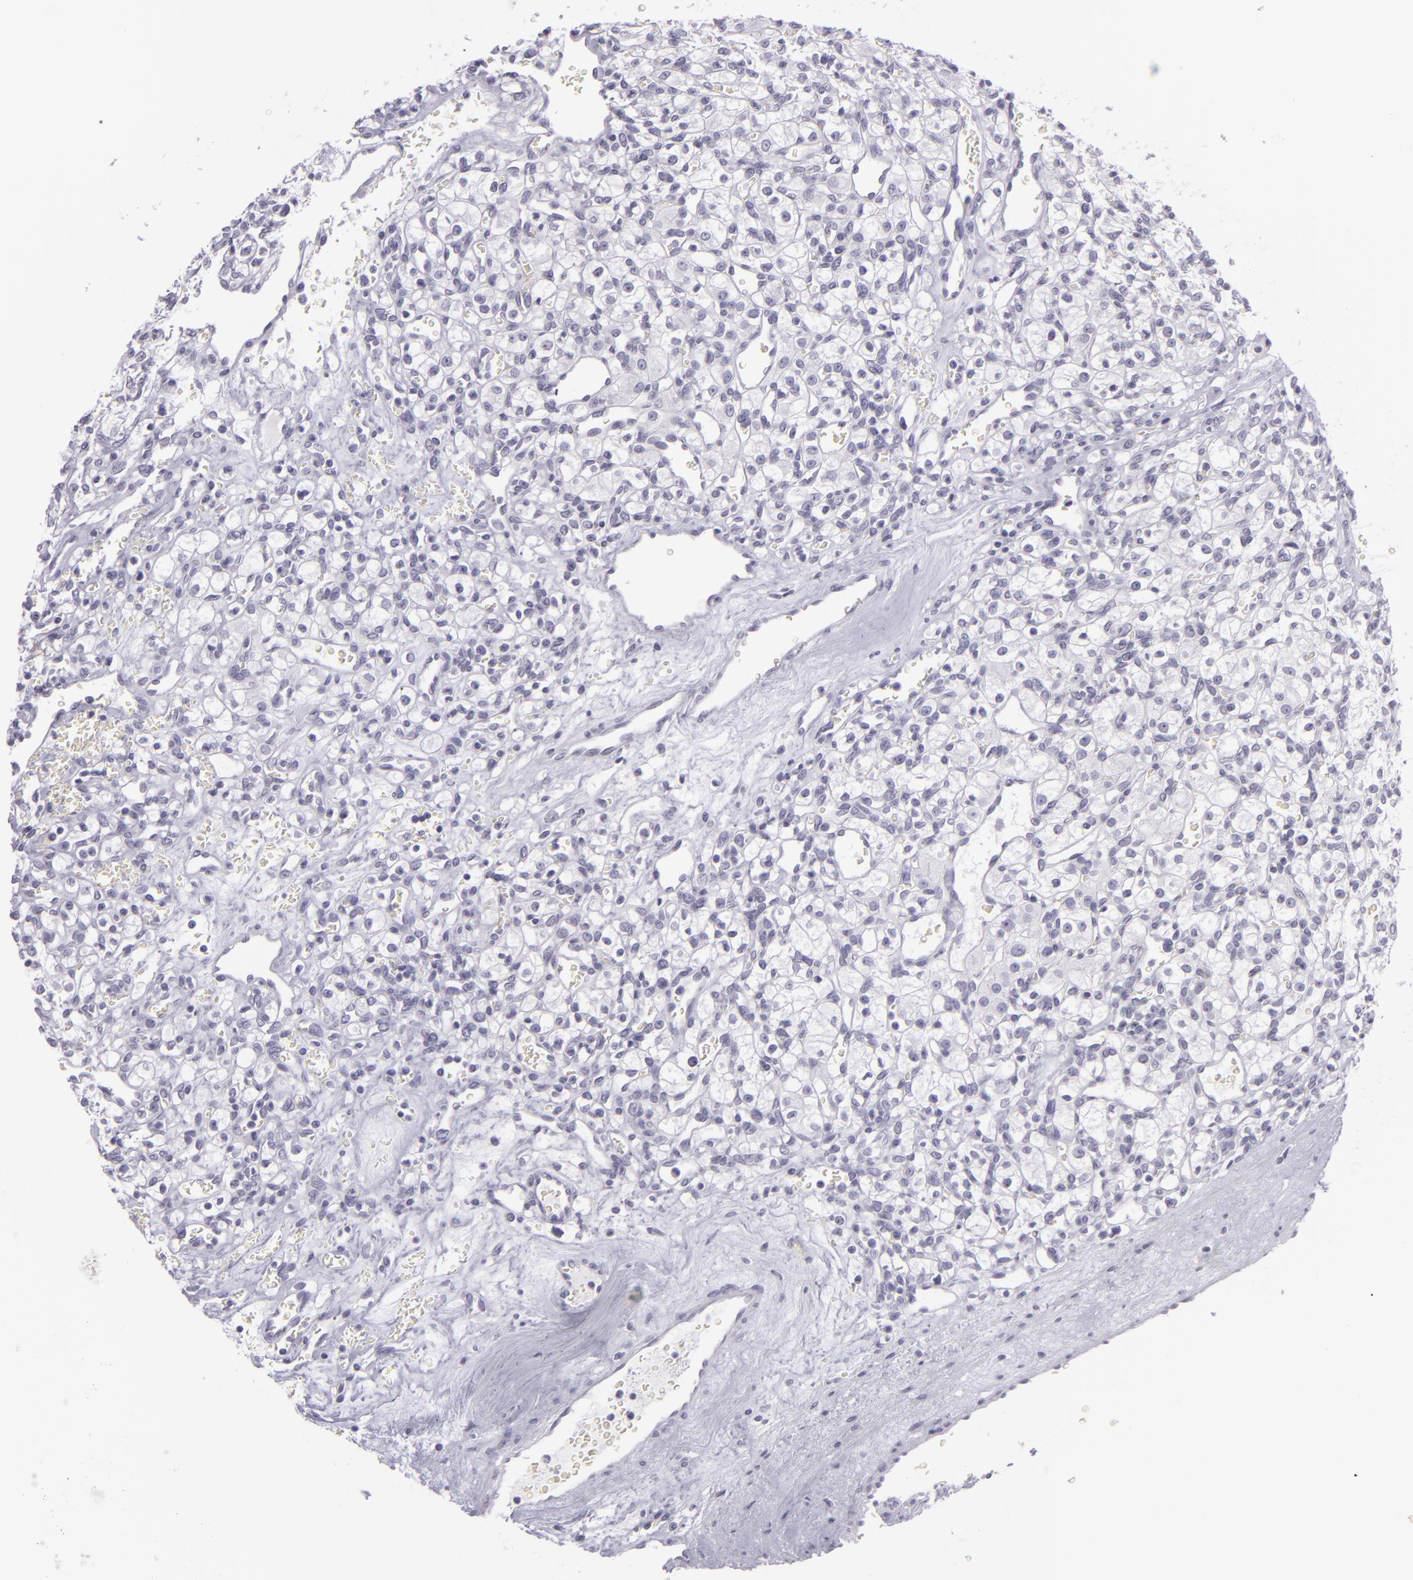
{"staining": {"intensity": "negative", "quantity": "none", "location": "none"}, "tissue": "renal cancer", "cell_type": "Tumor cells", "image_type": "cancer", "snomed": [{"axis": "morphology", "description": "Adenocarcinoma, NOS"}, {"axis": "topography", "description": "Kidney"}], "caption": "An immunohistochemistry (IHC) histopathology image of renal cancer is shown. There is no staining in tumor cells of renal cancer.", "gene": "MCM3", "patient": {"sex": "female", "age": 62}}